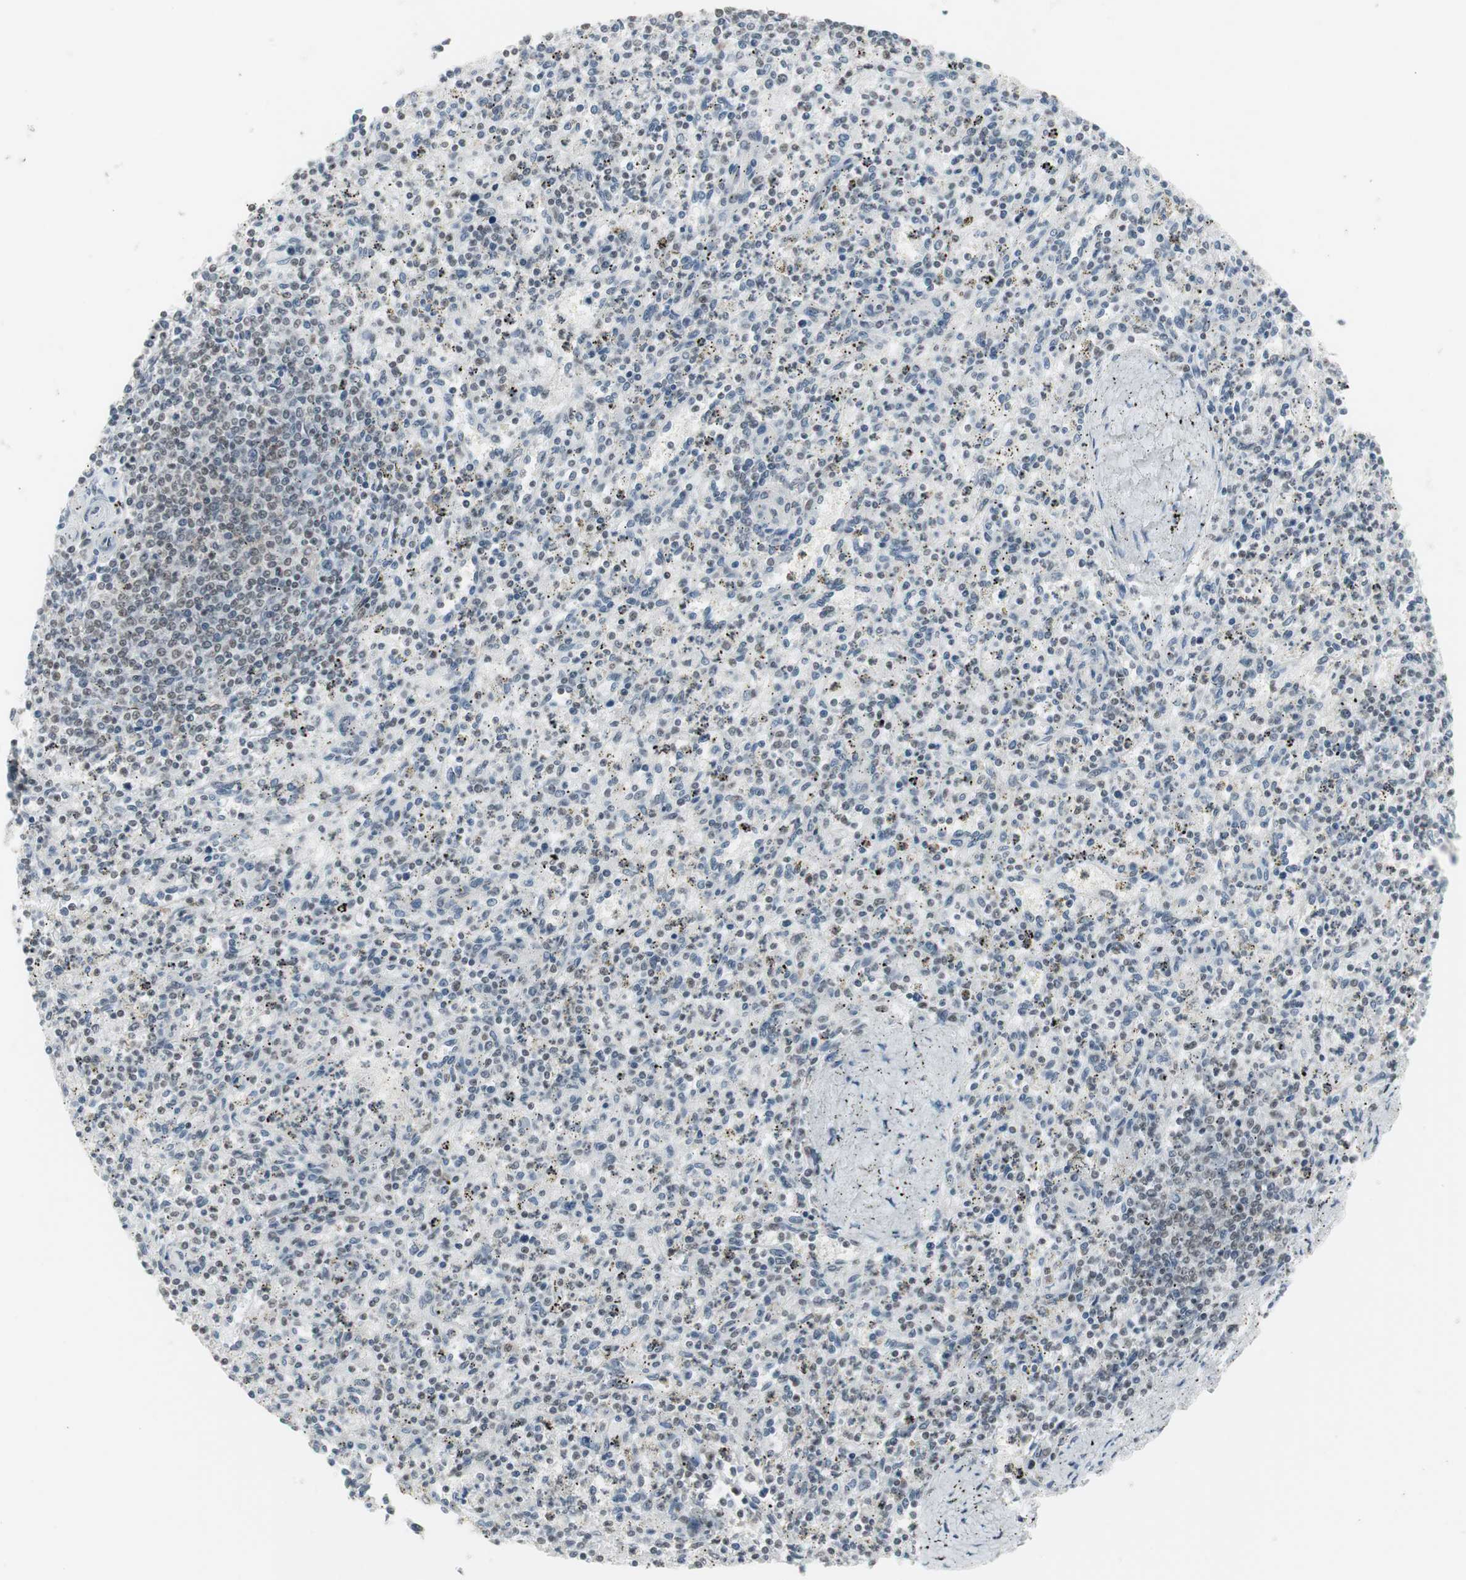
{"staining": {"intensity": "moderate", "quantity": "25%-75%", "location": "nuclear"}, "tissue": "spleen", "cell_type": "Cells in red pulp", "image_type": "normal", "snomed": [{"axis": "morphology", "description": "Normal tissue, NOS"}, {"axis": "topography", "description": "Spleen"}], "caption": "Unremarkable spleen displays moderate nuclear expression in approximately 25%-75% of cells in red pulp, visualized by immunohistochemistry.", "gene": "RTF1", "patient": {"sex": "male", "age": 72}}